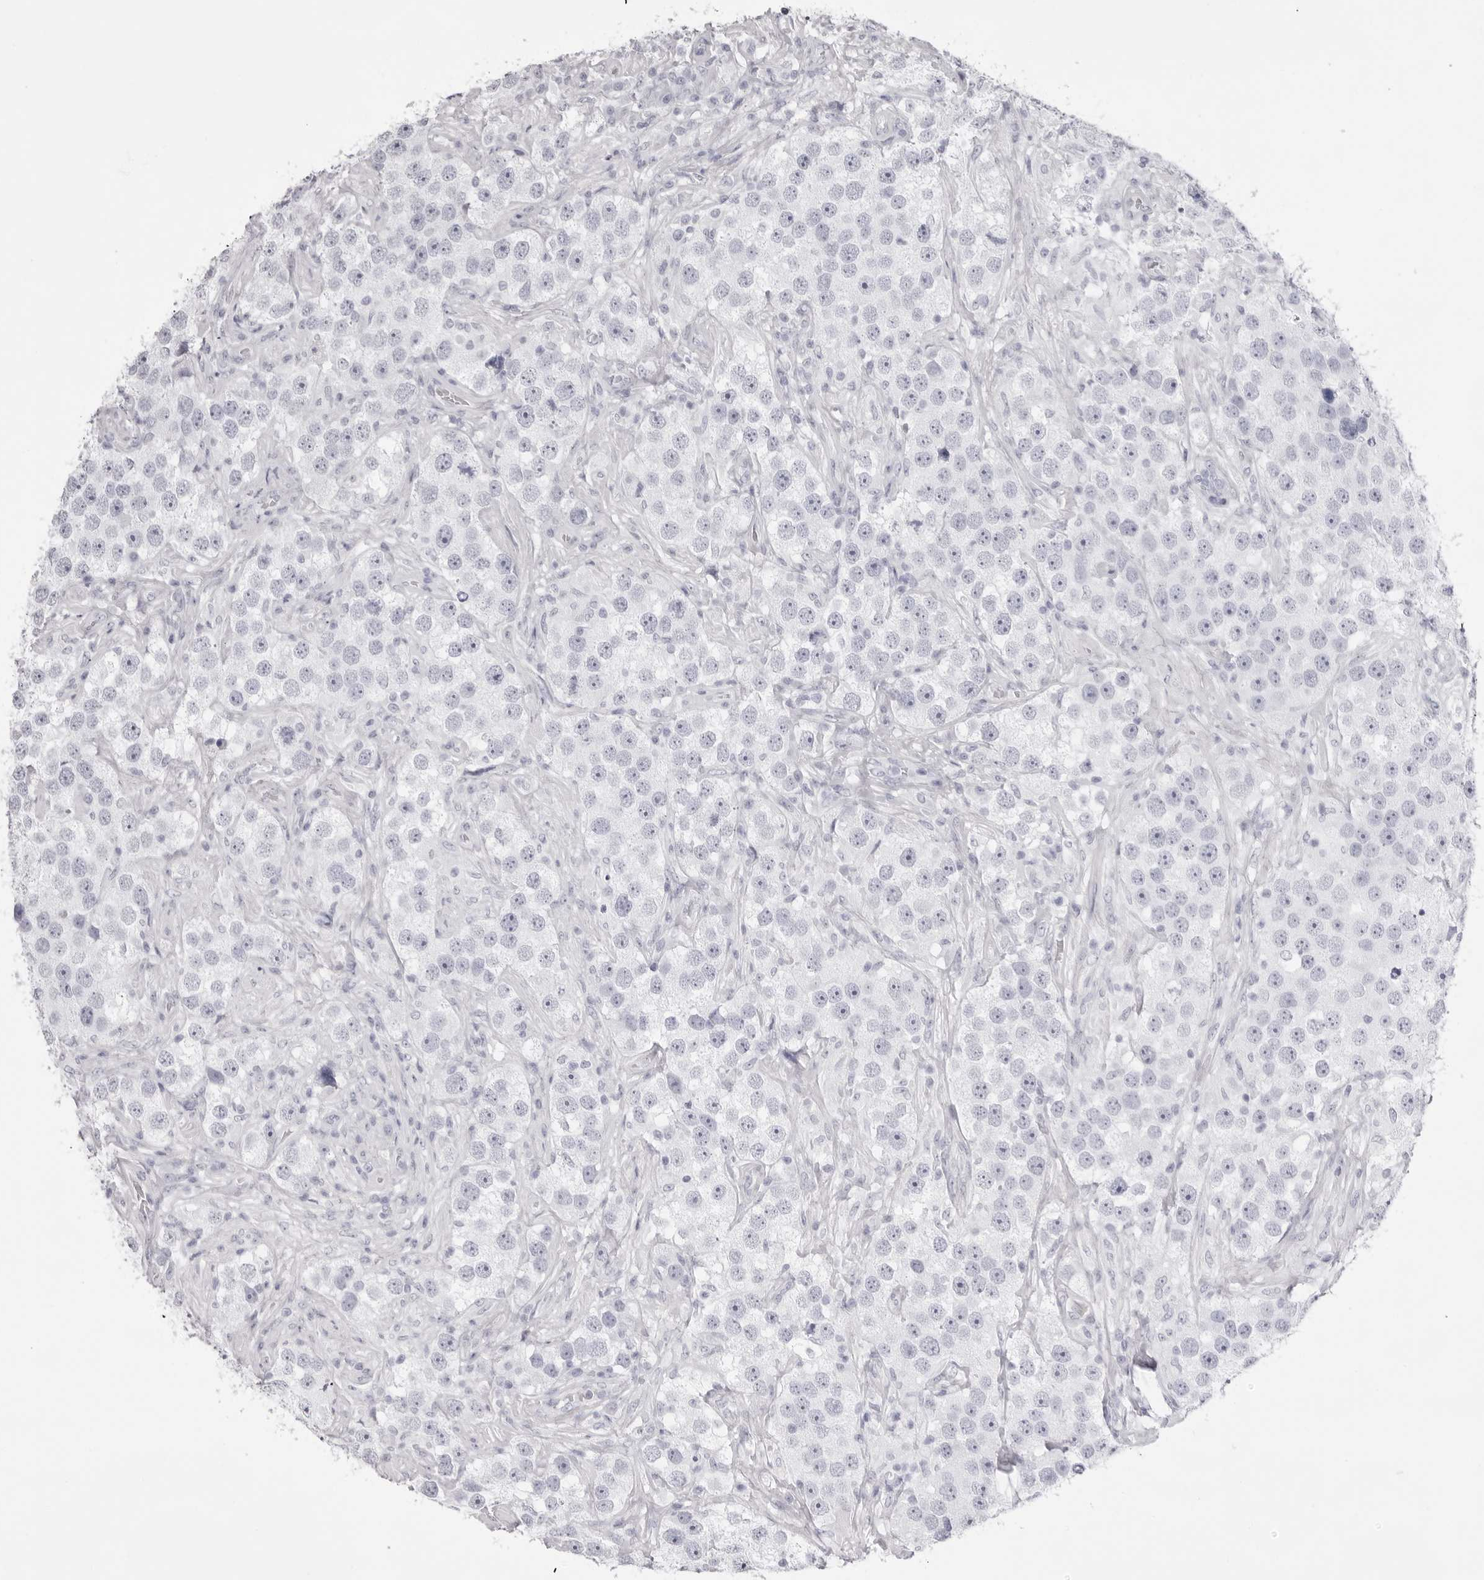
{"staining": {"intensity": "negative", "quantity": "none", "location": "none"}, "tissue": "testis cancer", "cell_type": "Tumor cells", "image_type": "cancer", "snomed": [{"axis": "morphology", "description": "Seminoma, NOS"}, {"axis": "topography", "description": "Testis"}], "caption": "IHC of seminoma (testis) reveals no expression in tumor cells. (DAB (3,3'-diaminobenzidine) immunohistochemistry (IHC) with hematoxylin counter stain).", "gene": "SPTA1", "patient": {"sex": "male", "age": 49}}